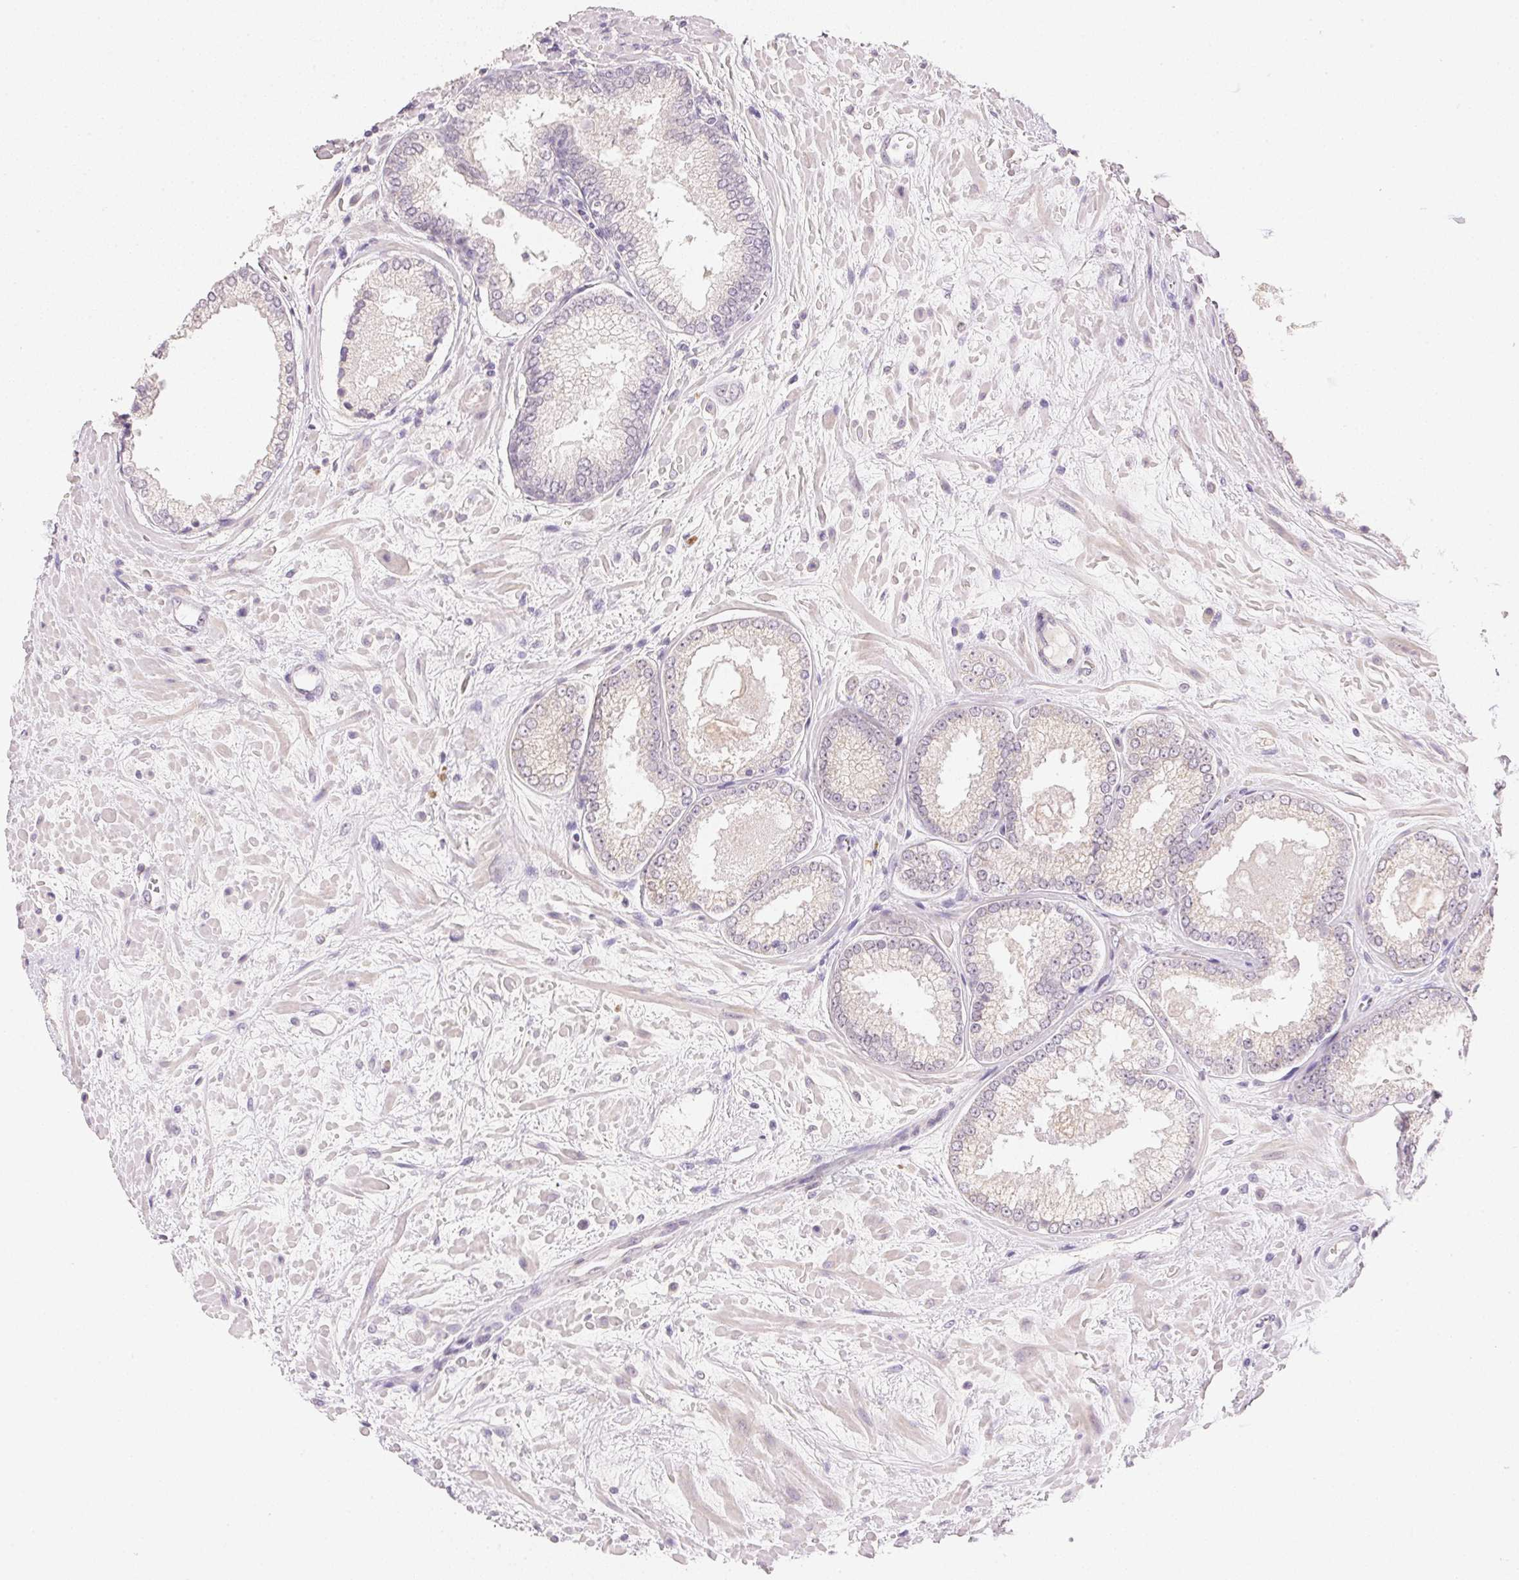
{"staining": {"intensity": "negative", "quantity": "none", "location": "none"}, "tissue": "prostate cancer", "cell_type": "Tumor cells", "image_type": "cancer", "snomed": [{"axis": "morphology", "description": "Adenocarcinoma, High grade"}, {"axis": "topography", "description": "Prostate"}], "caption": "This image is of prostate cancer stained with IHC to label a protein in brown with the nuclei are counter-stained blue. There is no positivity in tumor cells.", "gene": "DHCR24", "patient": {"sex": "male", "age": 73}}